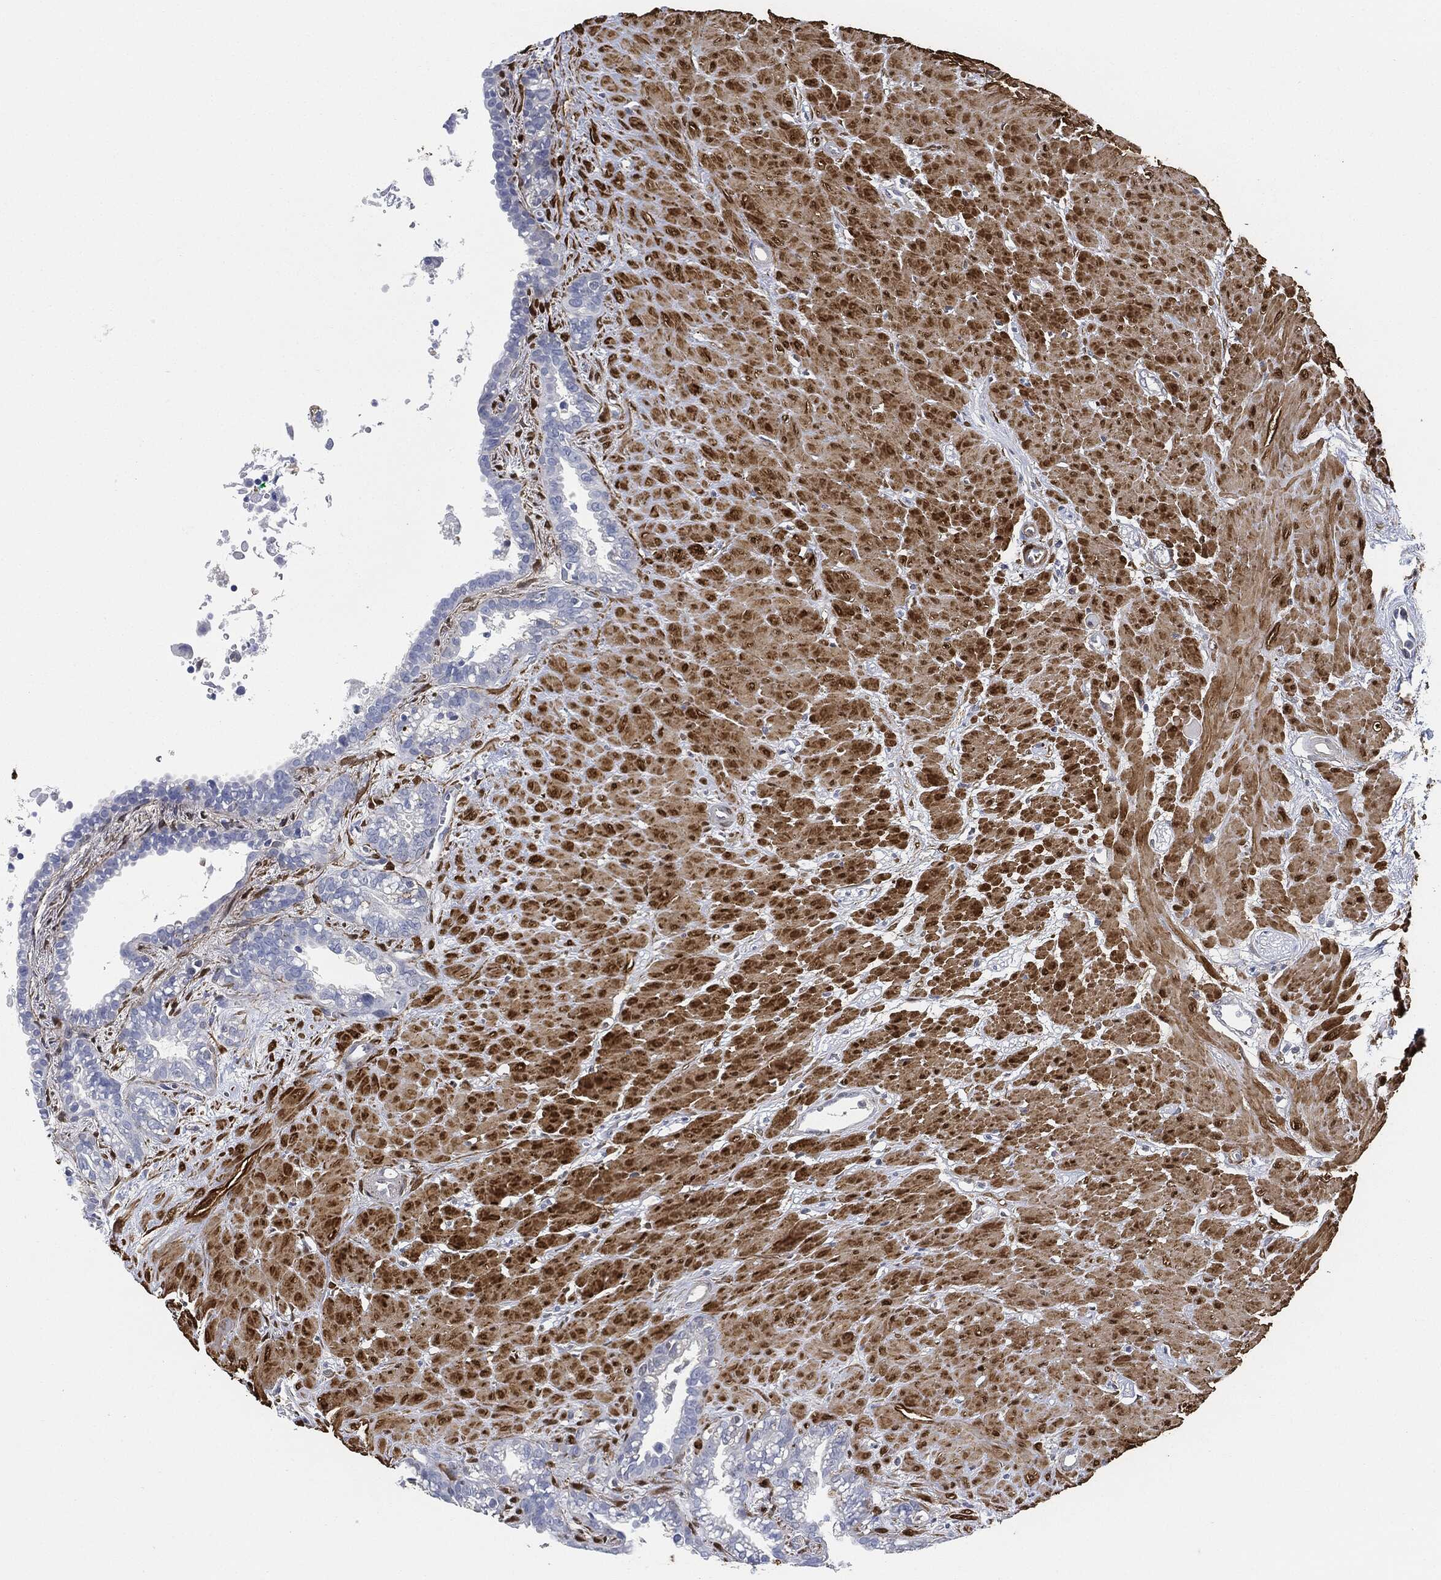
{"staining": {"intensity": "weak", "quantity": "<25%", "location": "cytoplasmic/membranous,nuclear"}, "tissue": "seminal vesicle", "cell_type": "Glandular cells", "image_type": "normal", "snomed": [{"axis": "morphology", "description": "Normal tissue, NOS"}, {"axis": "morphology", "description": "Urothelial carcinoma, NOS"}, {"axis": "topography", "description": "Urinary bladder"}, {"axis": "topography", "description": "Seminal veicle"}], "caption": "Immunohistochemistry of benign human seminal vesicle exhibits no positivity in glandular cells. The staining is performed using DAB (3,3'-diaminobenzidine) brown chromogen with nuclei counter-stained in using hematoxylin.", "gene": "TAGLN", "patient": {"sex": "male", "age": 76}}